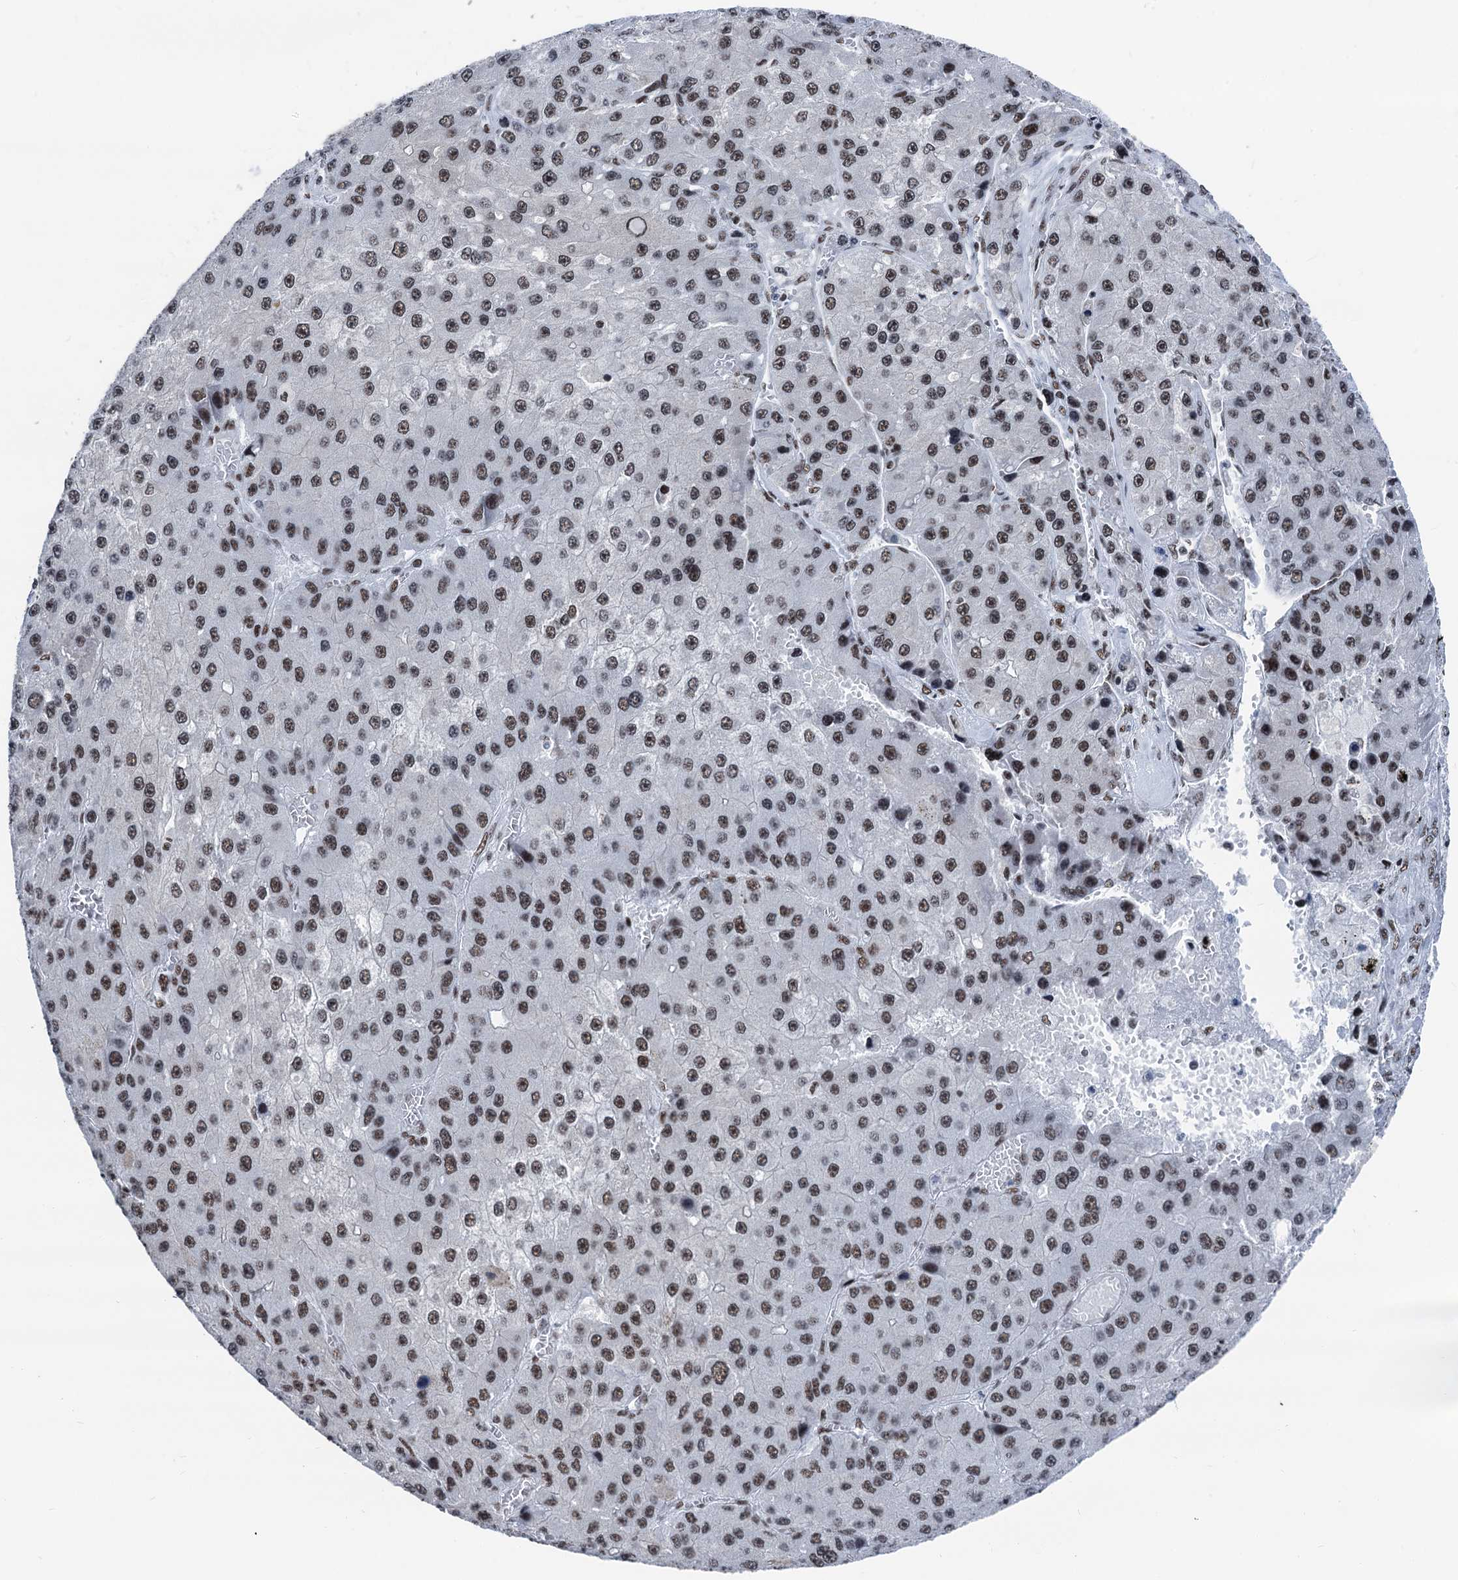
{"staining": {"intensity": "moderate", "quantity": ">75%", "location": "nuclear"}, "tissue": "liver cancer", "cell_type": "Tumor cells", "image_type": "cancer", "snomed": [{"axis": "morphology", "description": "Carcinoma, Hepatocellular, NOS"}, {"axis": "topography", "description": "Liver"}], "caption": "An image showing moderate nuclear staining in approximately >75% of tumor cells in liver hepatocellular carcinoma, as visualized by brown immunohistochemical staining.", "gene": "DDX23", "patient": {"sex": "female", "age": 73}}